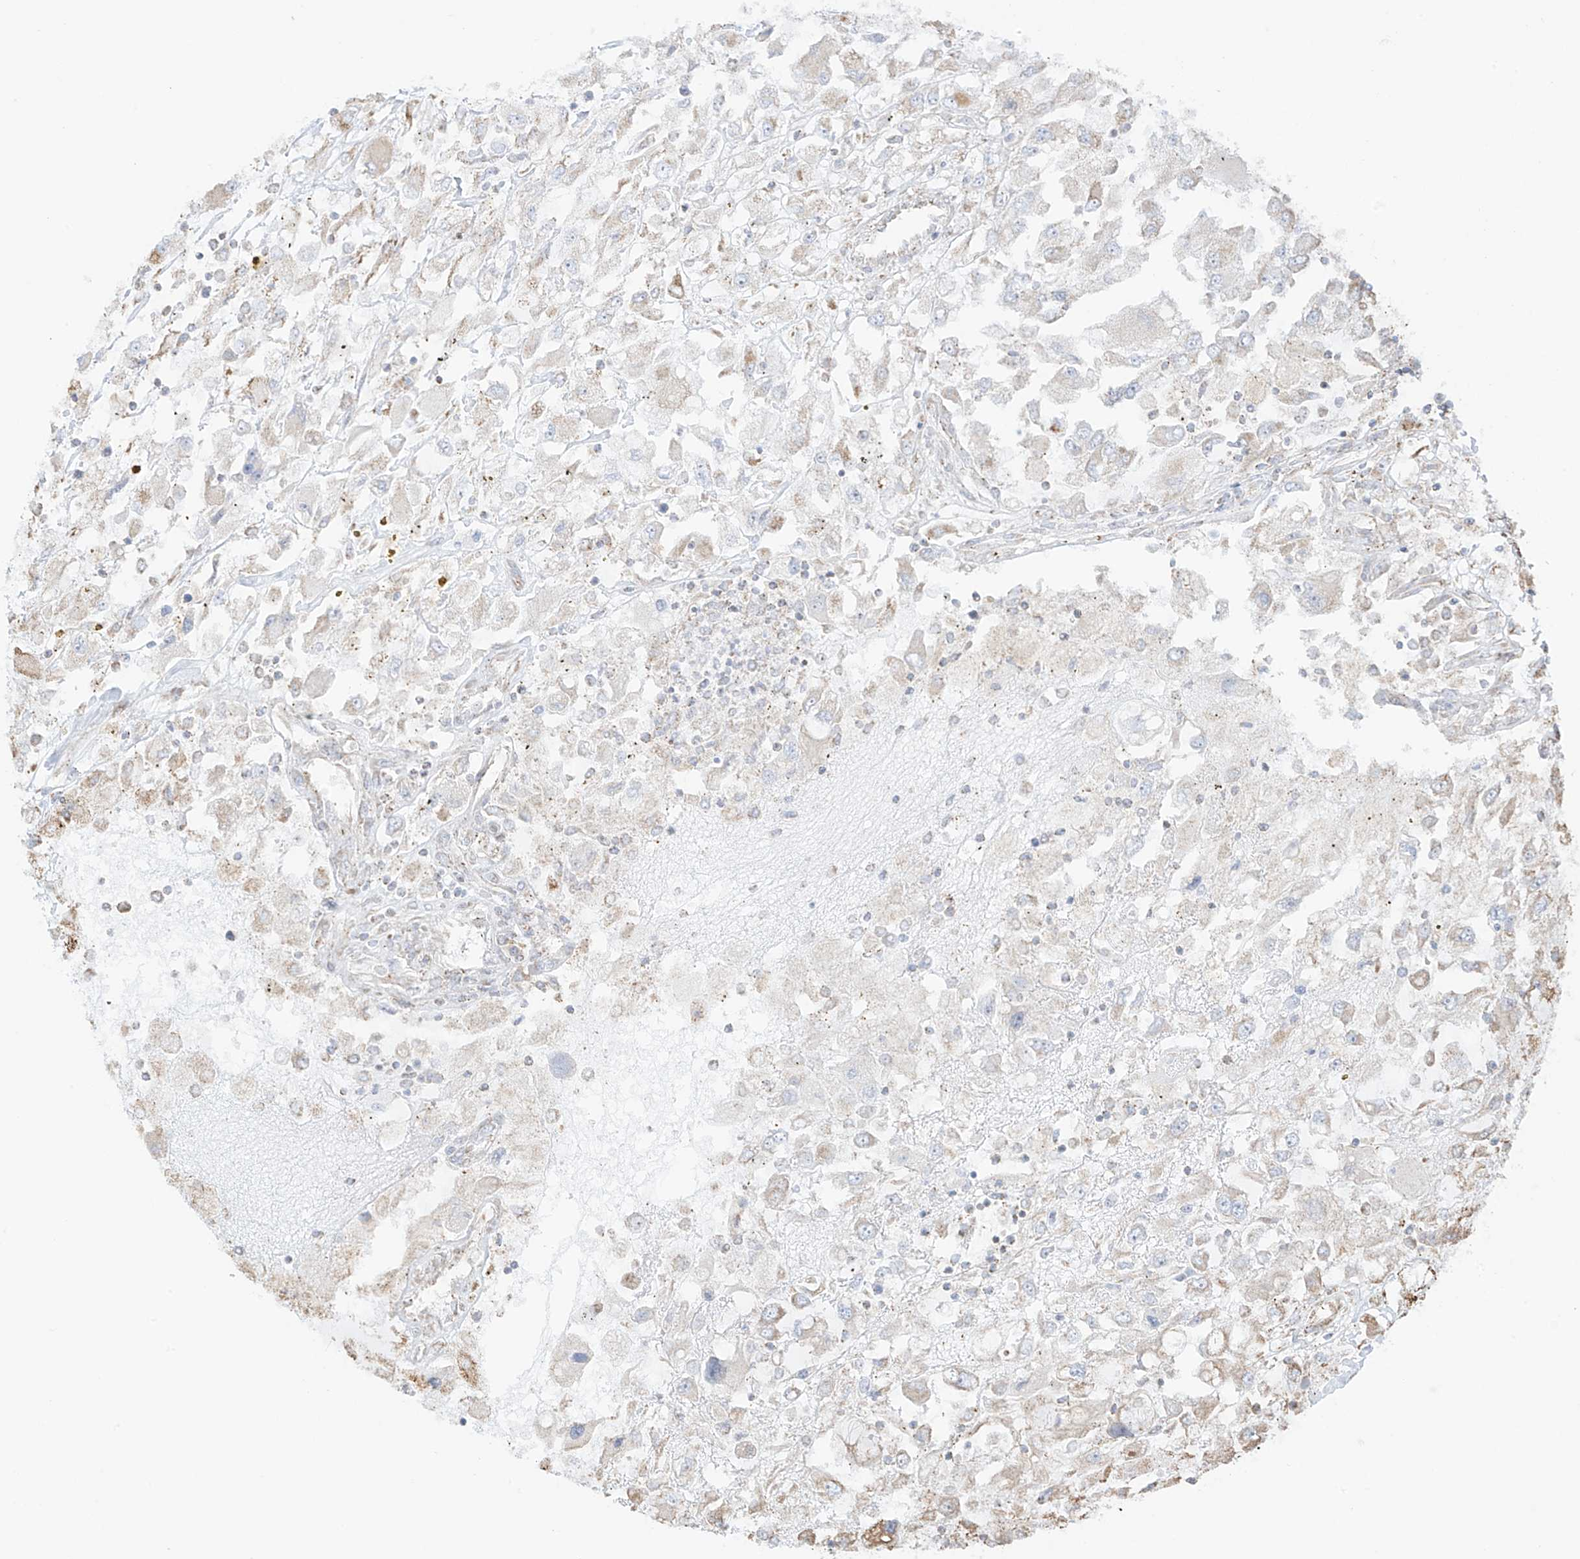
{"staining": {"intensity": "weak", "quantity": "<25%", "location": "cytoplasmic/membranous"}, "tissue": "renal cancer", "cell_type": "Tumor cells", "image_type": "cancer", "snomed": [{"axis": "morphology", "description": "Adenocarcinoma, NOS"}, {"axis": "topography", "description": "Kidney"}], "caption": "IHC image of human renal cancer (adenocarcinoma) stained for a protein (brown), which demonstrates no positivity in tumor cells.", "gene": "XKR3", "patient": {"sex": "female", "age": 52}}